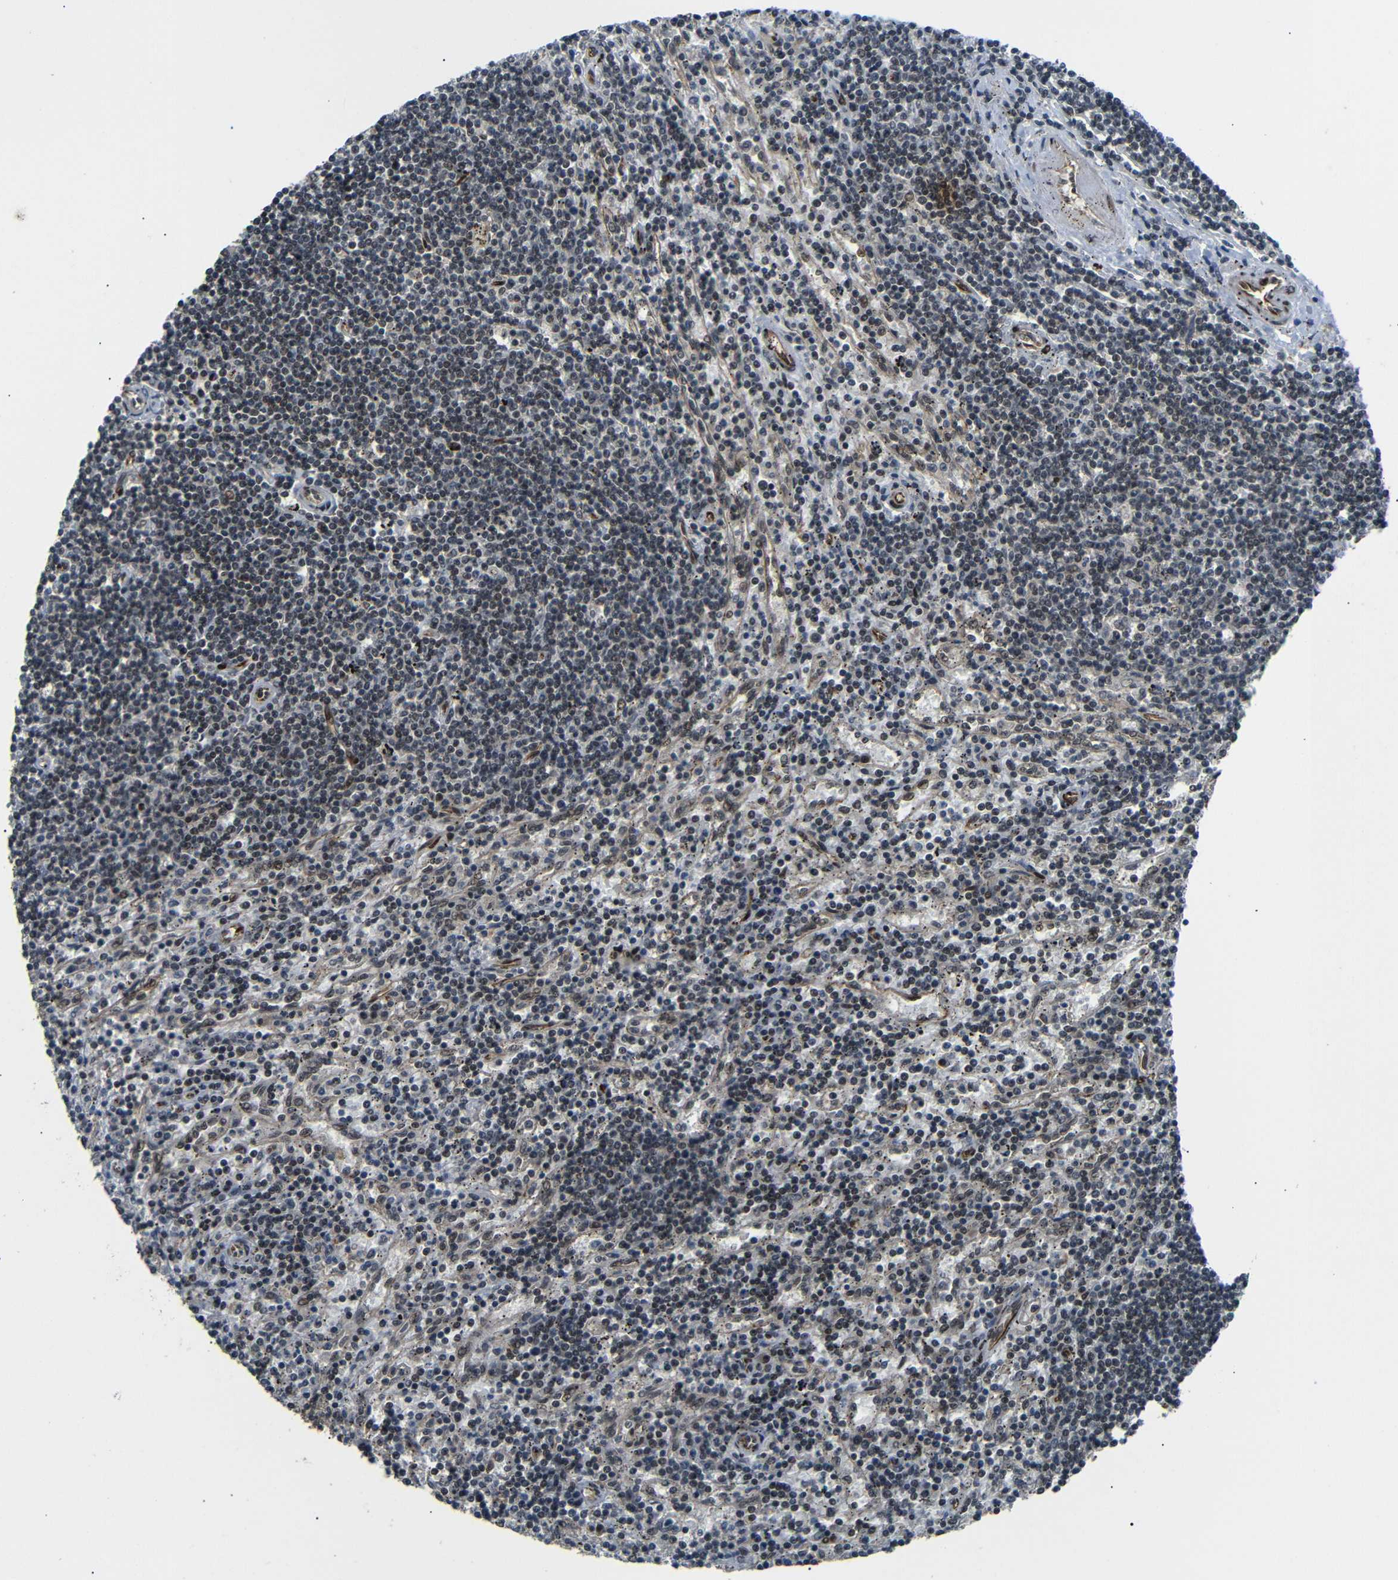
{"staining": {"intensity": "weak", "quantity": ">75%", "location": "nuclear"}, "tissue": "lymphoma", "cell_type": "Tumor cells", "image_type": "cancer", "snomed": [{"axis": "morphology", "description": "Malignant lymphoma, non-Hodgkin's type, Low grade"}, {"axis": "topography", "description": "Spleen"}], "caption": "Lymphoma tissue exhibits weak nuclear expression in about >75% of tumor cells, visualized by immunohistochemistry.", "gene": "TBX2", "patient": {"sex": "male", "age": 76}}